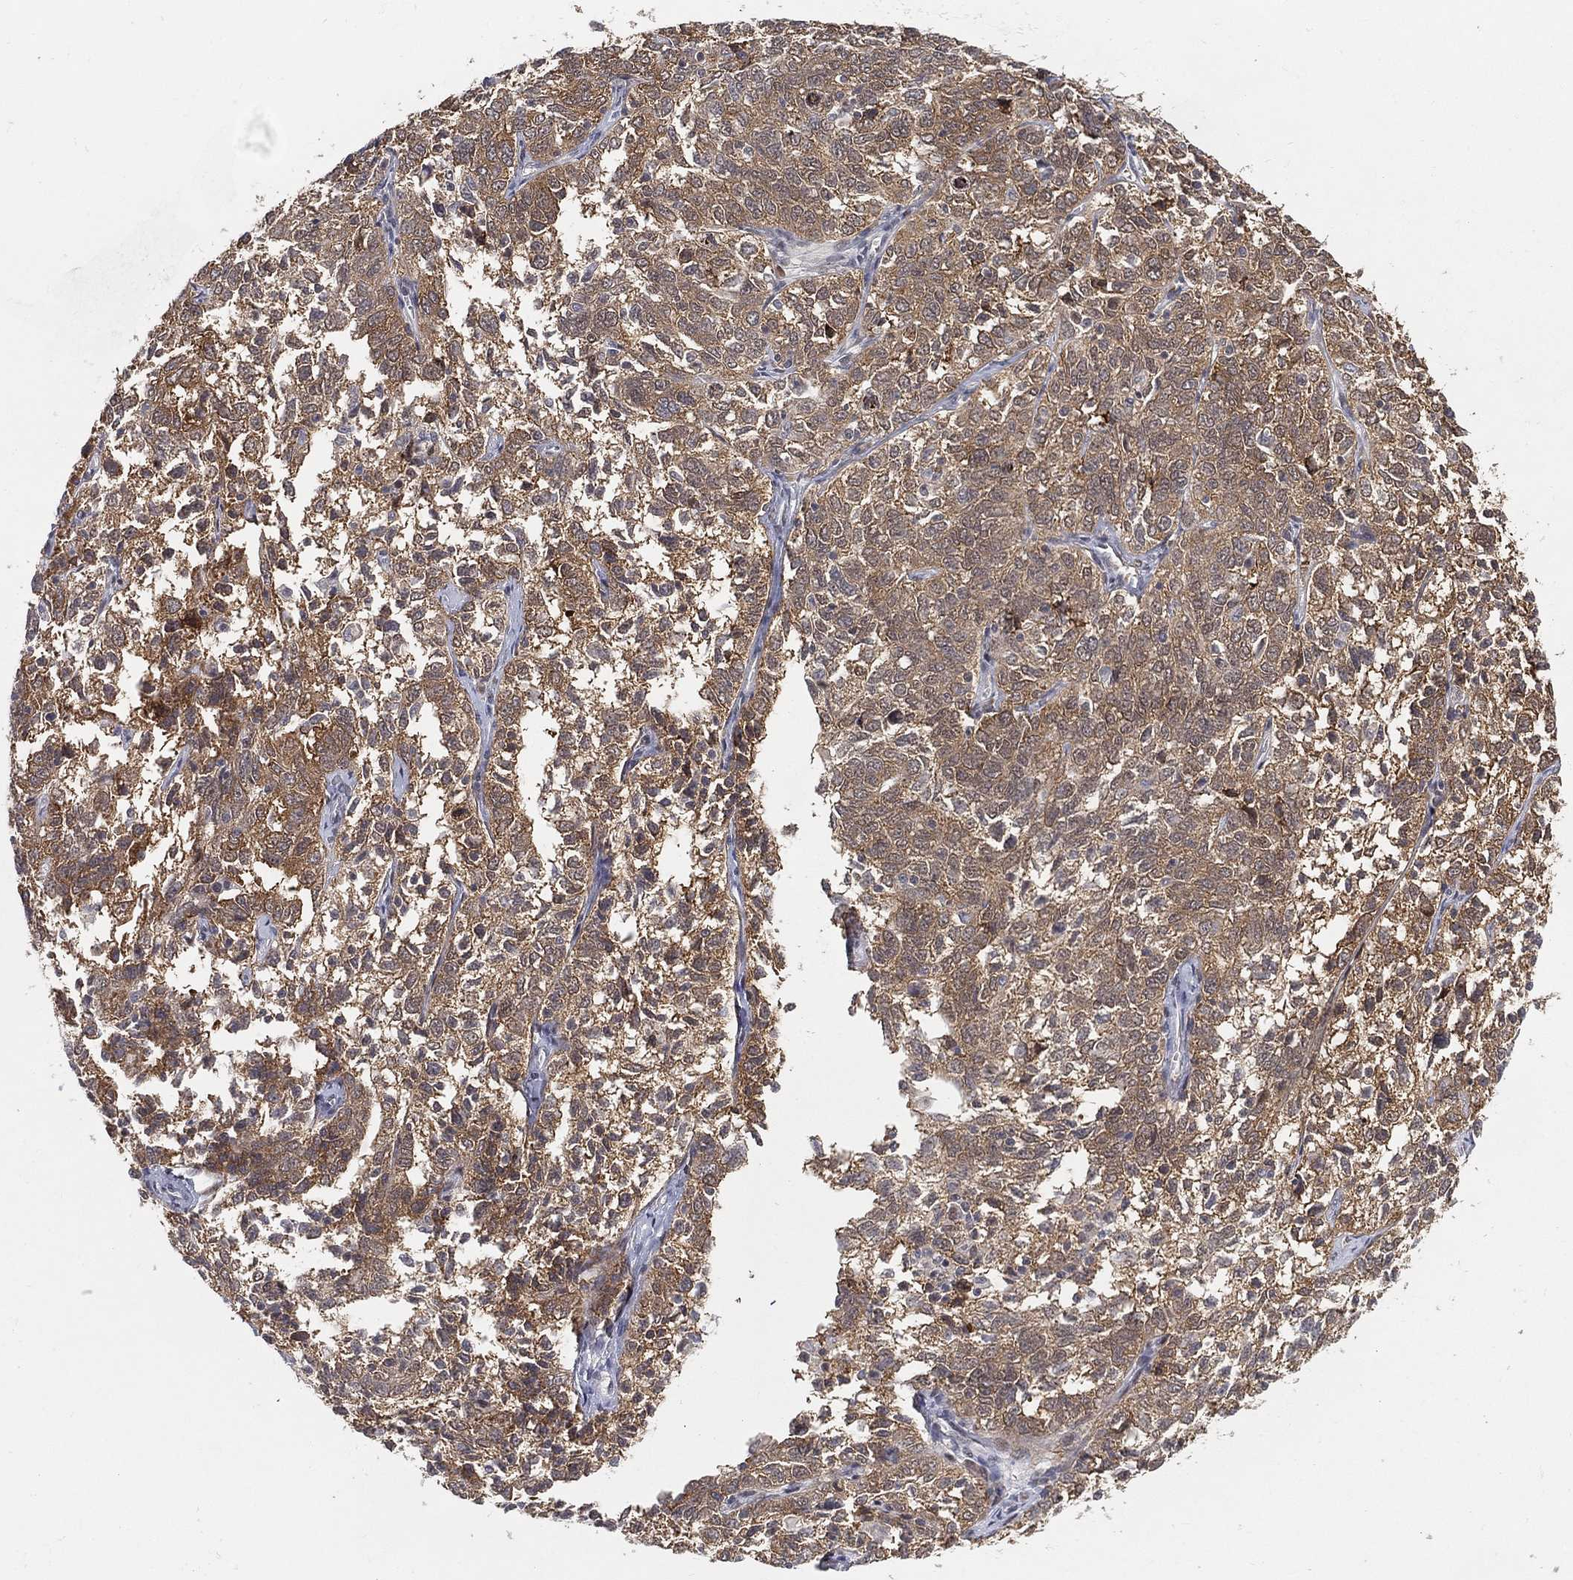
{"staining": {"intensity": "moderate", "quantity": ">75%", "location": "cytoplasmic/membranous"}, "tissue": "ovarian cancer", "cell_type": "Tumor cells", "image_type": "cancer", "snomed": [{"axis": "morphology", "description": "Cystadenocarcinoma, serous, NOS"}, {"axis": "topography", "description": "Ovary"}], "caption": "Moderate cytoplasmic/membranous positivity is appreciated in about >75% of tumor cells in ovarian serous cystadenocarcinoma.", "gene": "TMTC4", "patient": {"sex": "female", "age": 71}}